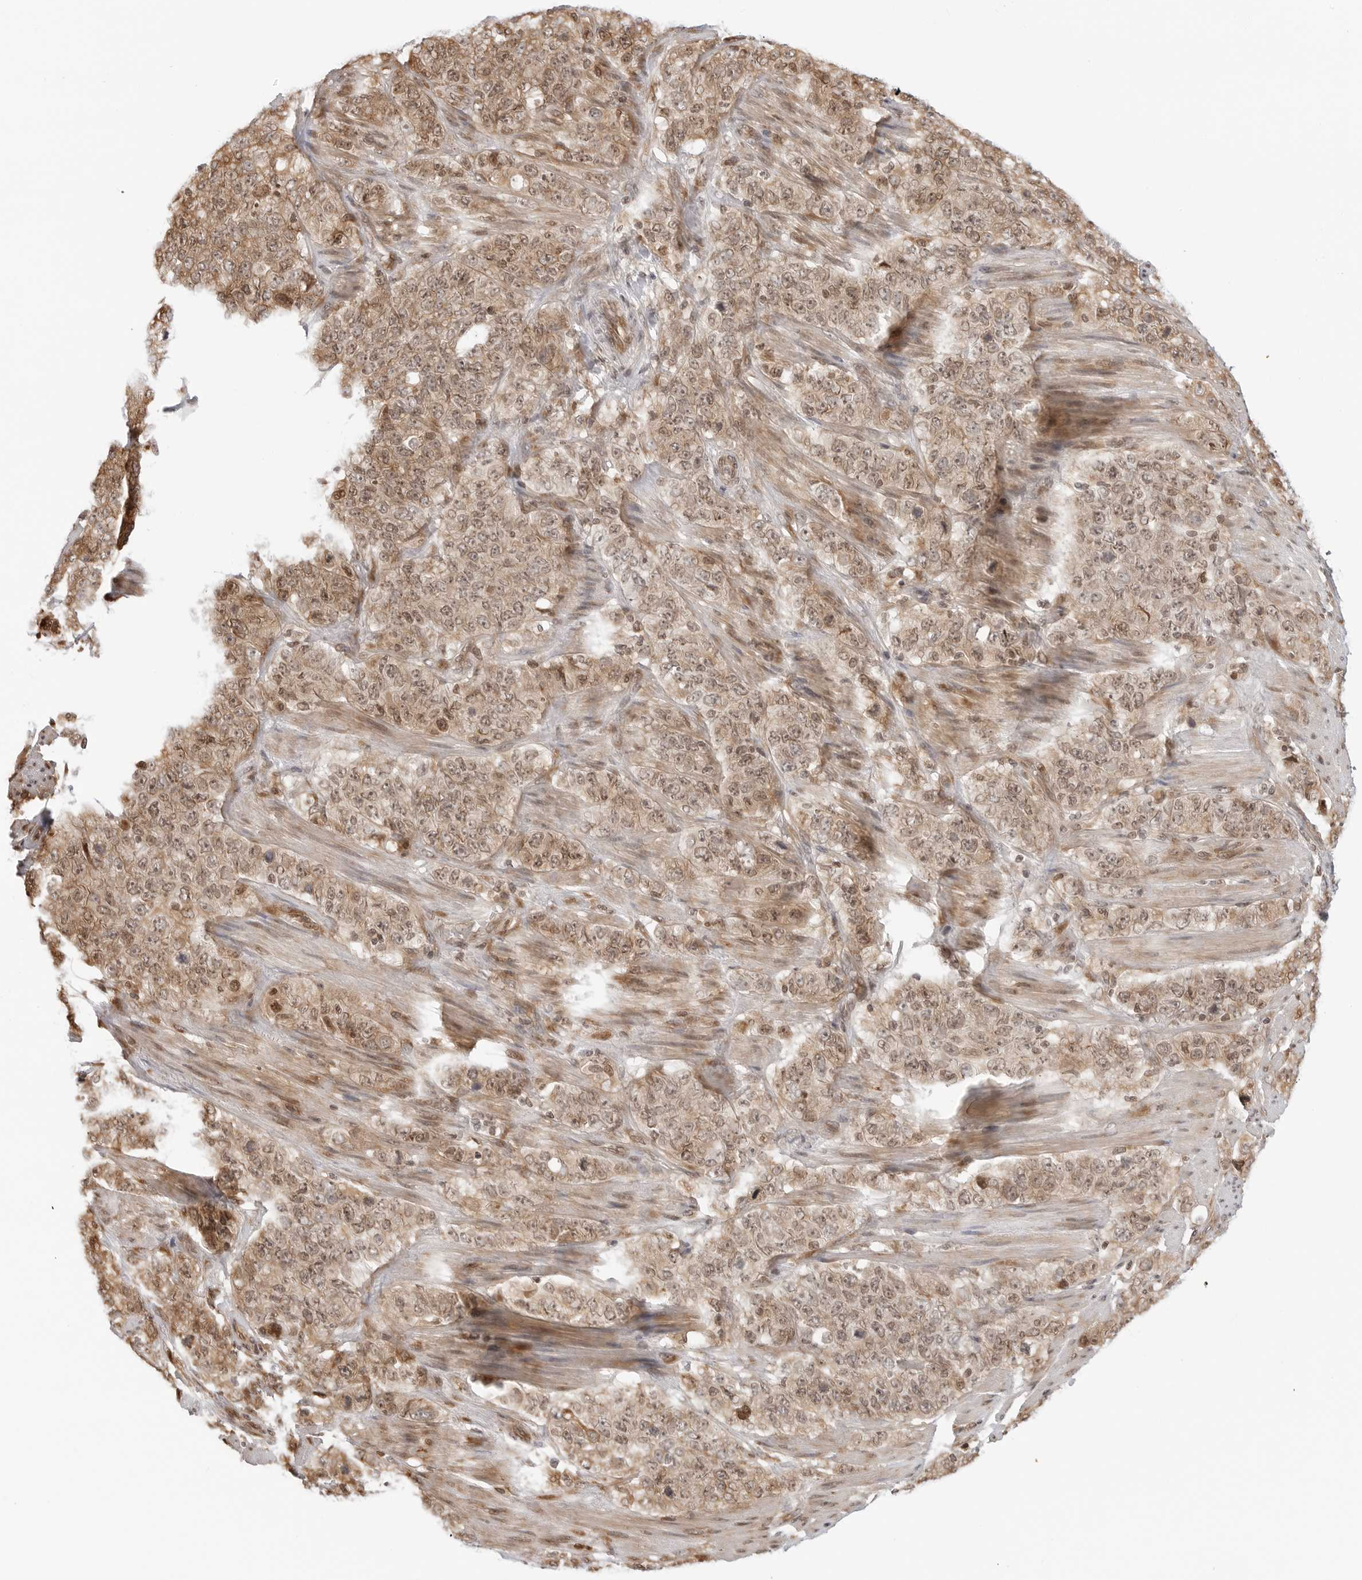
{"staining": {"intensity": "moderate", "quantity": ">75%", "location": "cytoplasmic/membranous,nuclear"}, "tissue": "stomach cancer", "cell_type": "Tumor cells", "image_type": "cancer", "snomed": [{"axis": "morphology", "description": "Adenocarcinoma, NOS"}, {"axis": "topography", "description": "Stomach"}], "caption": "The histopathology image shows a brown stain indicating the presence of a protein in the cytoplasmic/membranous and nuclear of tumor cells in stomach adenocarcinoma. The staining is performed using DAB brown chromogen to label protein expression. The nuclei are counter-stained blue using hematoxylin.", "gene": "TIPRL", "patient": {"sex": "male", "age": 48}}